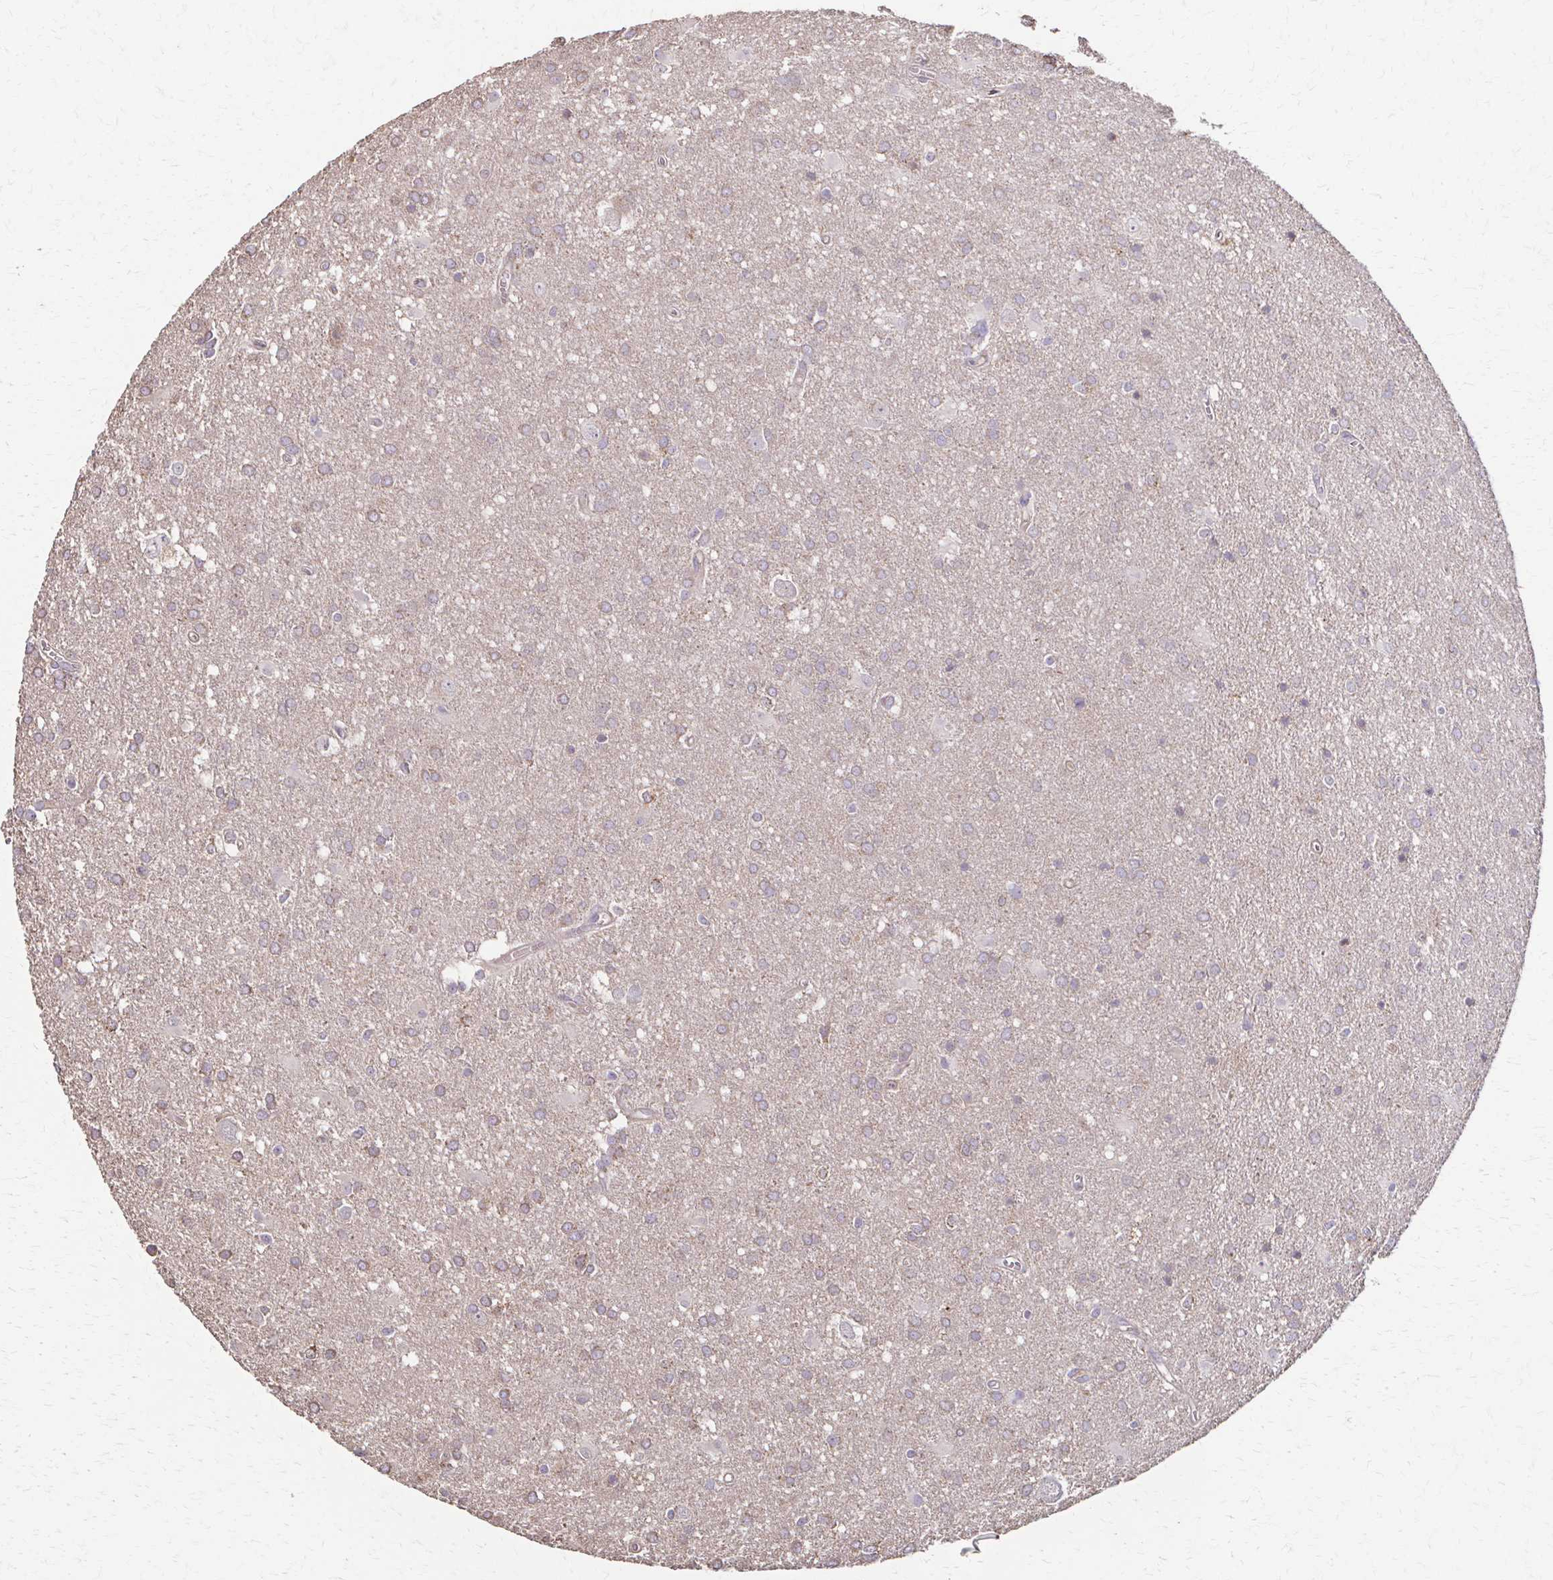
{"staining": {"intensity": "weak", "quantity": "25%-75%", "location": "cytoplasmic/membranous"}, "tissue": "glioma", "cell_type": "Tumor cells", "image_type": "cancer", "snomed": [{"axis": "morphology", "description": "Glioma, malignant, Low grade"}, {"axis": "topography", "description": "Brain"}], "caption": "Immunohistochemical staining of low-grade glioma (malignant) demonstrates low levels of weak cytoplasmic/membranous positivity in about 25%-75% of tumor cells.", "gene": "IL18BP", "patient": {"sex": "male", "age": 66}}